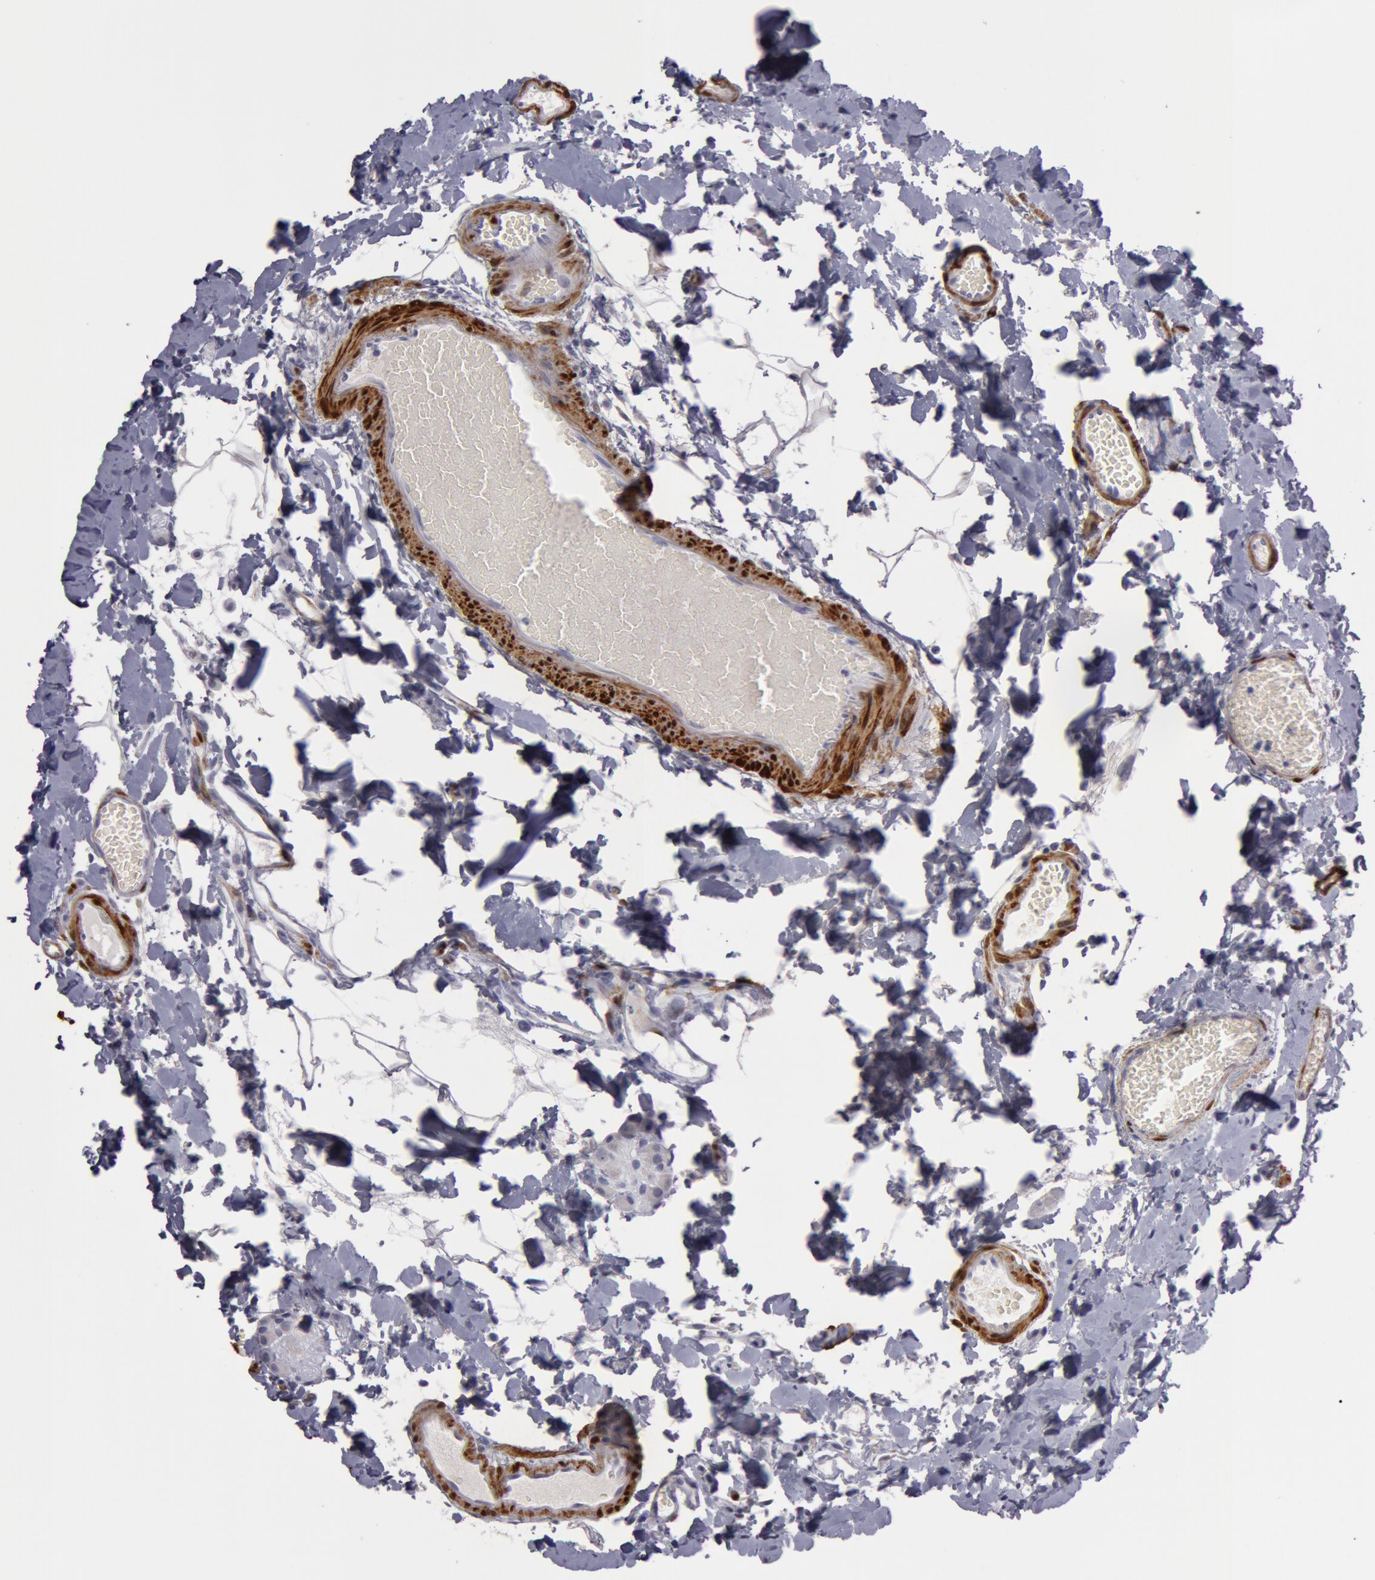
{"staining": {"intensity": "negative", "quantity": "none", "location": "none"}, "tissue": "small intestine", "cell_type": "Glandular cells", "image_type": "normal", "snomed": [{"axis": "morphology", "description": "Normal tissue, NOS"}, {"axis": "topography", "description": "Small intestine"}], "caption": "Benign small intestine was stained to show a protein in brown. There is no significant staining in glandular cells. (Stains: DAB immunohistochemistry (IHC) with hematoxylin counter stain, Microscopy: brightfield microscopy at high magnification).", "gene": "TAGLN", "patient": {"sex": "female", "age": 61}}